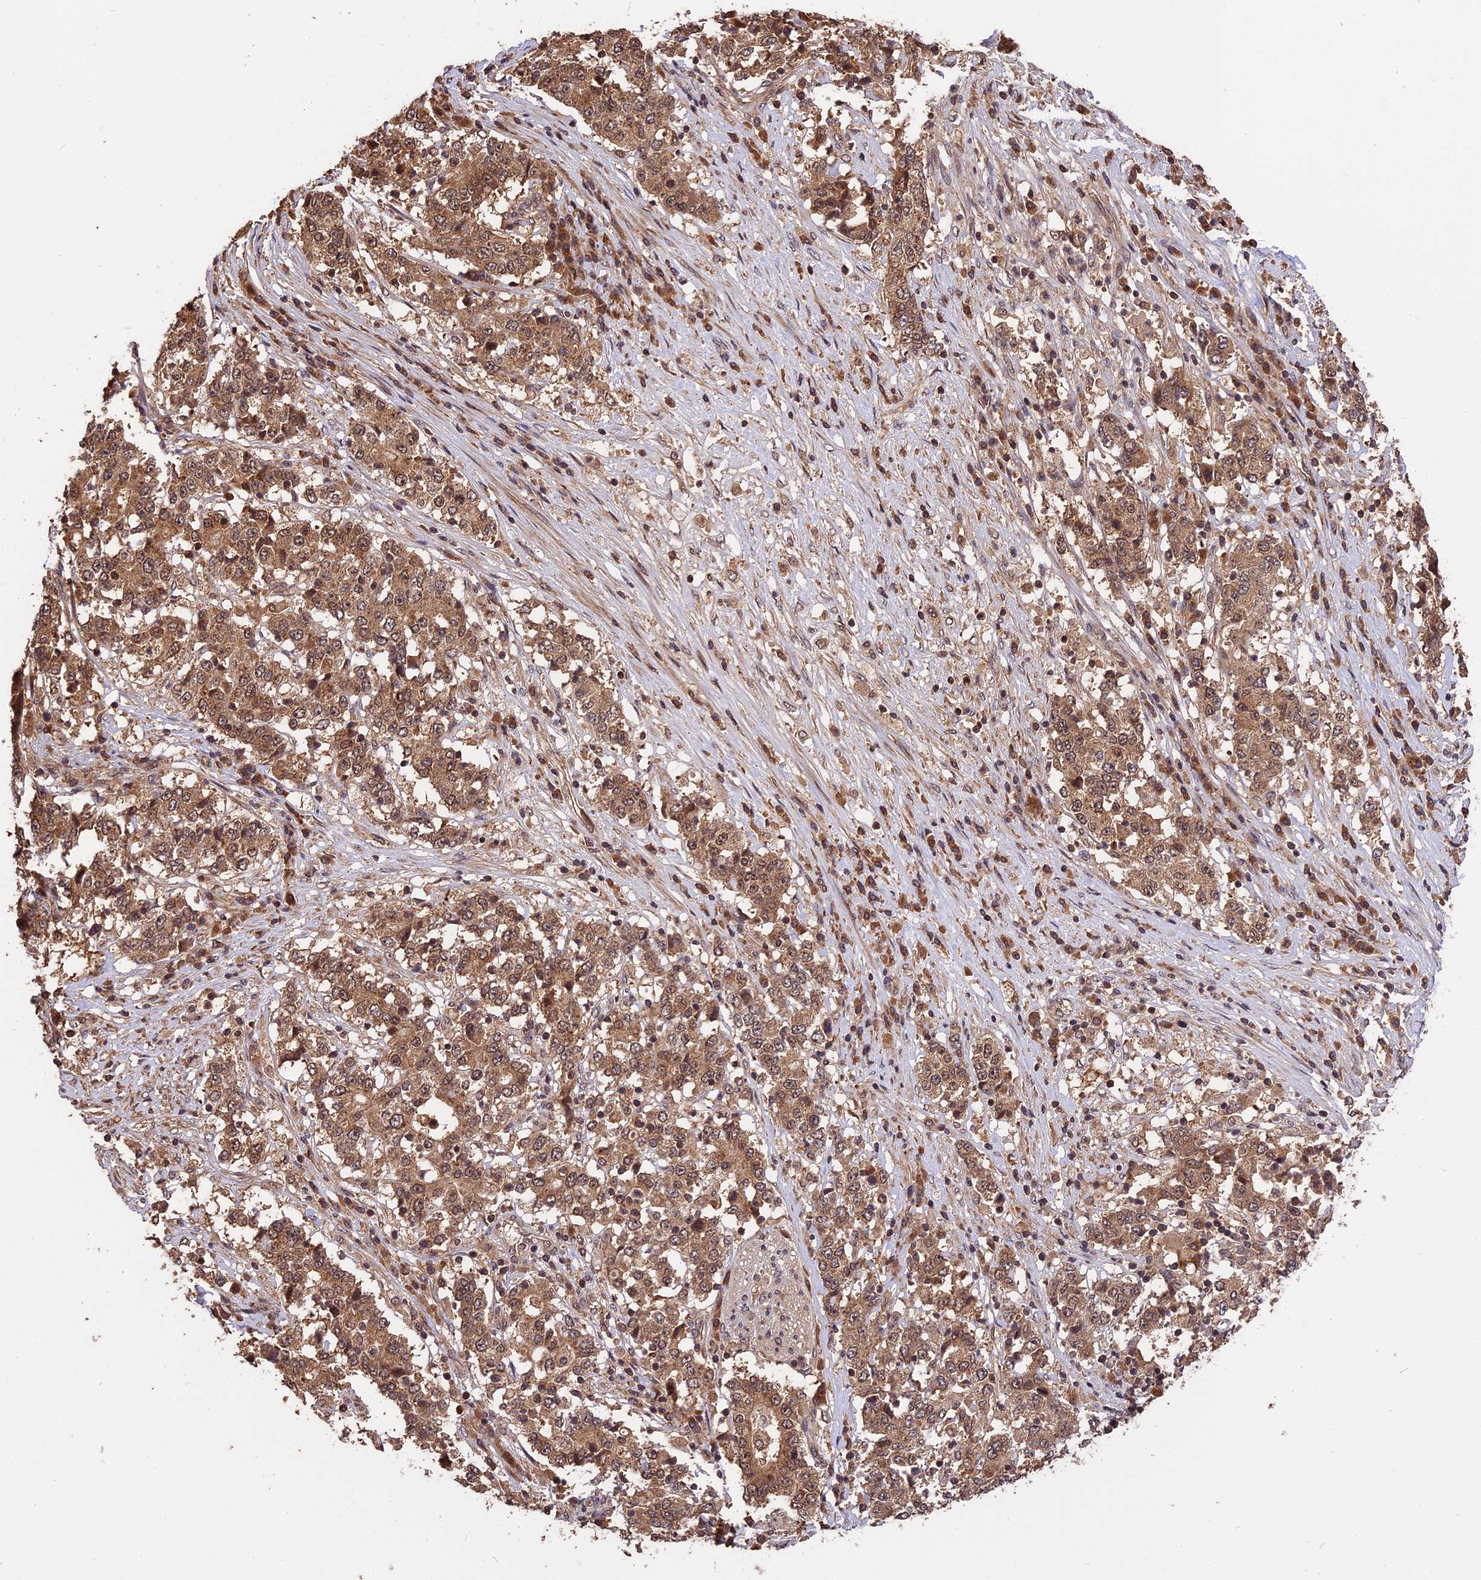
{"staining": {"intensity": "moderate", "quantity": ">75%", "location": "cytoplasmic/membranous,nuclear"}, "tissue": "stomach cancer", "cell_type": "Tumor cells", "image_type": "cancer", "snomed": [{"axis": "morphology", "description": "Adenocarcinoma, NOS"}, {"axis": "topography", "description": "Stomach"}], "caption": "Tumor cells reveal moderate cytoplasmic/membranous and nuclear staining in approximately >75% of cells in stomach cancer (adenocarcinoma). (brown staining indicates protein expression, while blue staining denotes nuclei).", "gene": "ESCO1", "patient": {"sex": "male", "age": 59}}